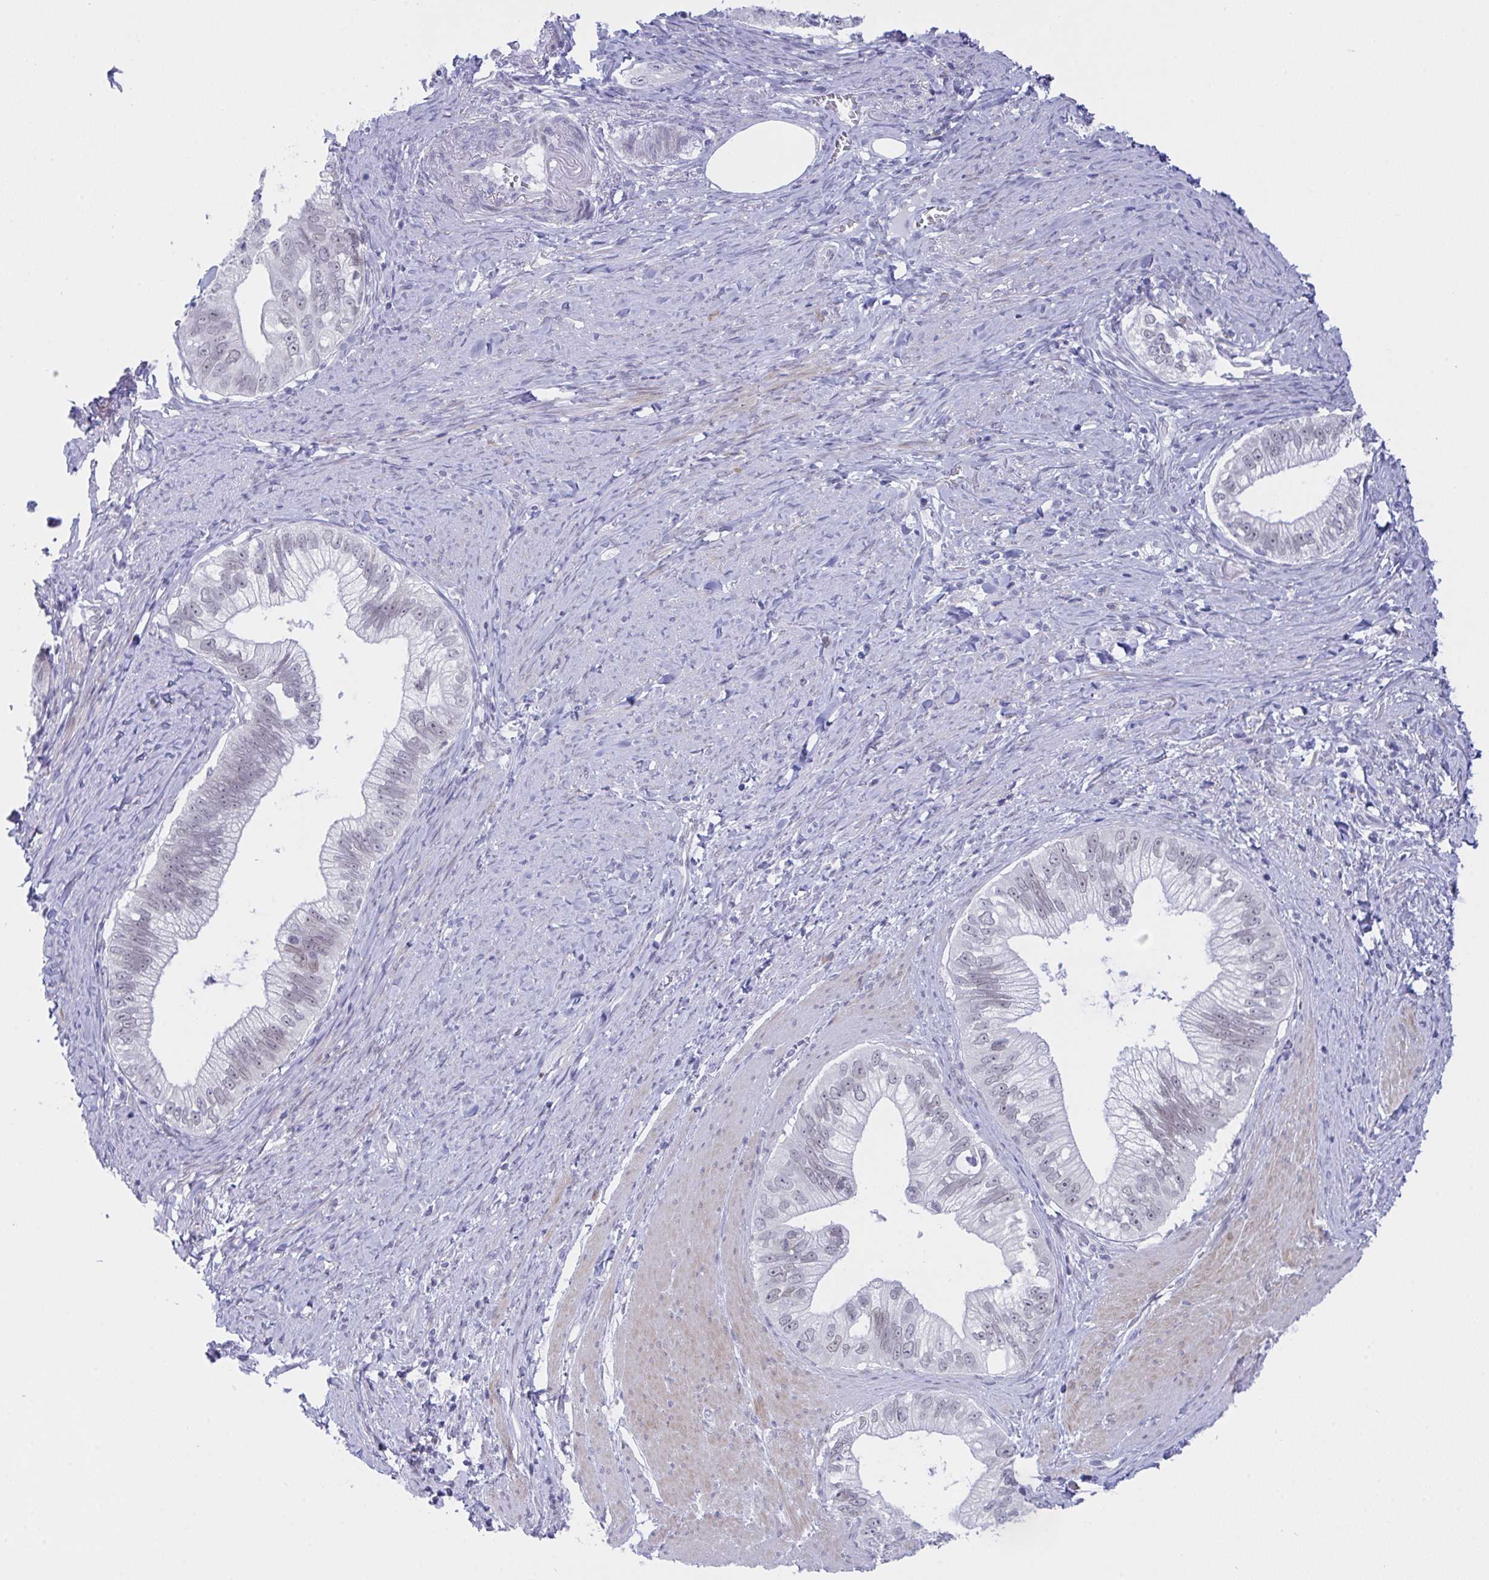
{"staining": {"intensity": "negative", "quantity": "none", "location": "none"}, "tissue": "pancreatic cancer", "cell_type": "Tumor cells", "image_type": "cancer", "snomed": [{"axis": "morphology", "description": "Adenocarcinoma, NOS"}, {"axis": "topography", "description": "Pancreas"}], "caption": "Tumor cells show no significant protein staining in pancreatic cancer.", "gene": "FBXL22", "patient": {"sex": "male", "age": 70}}